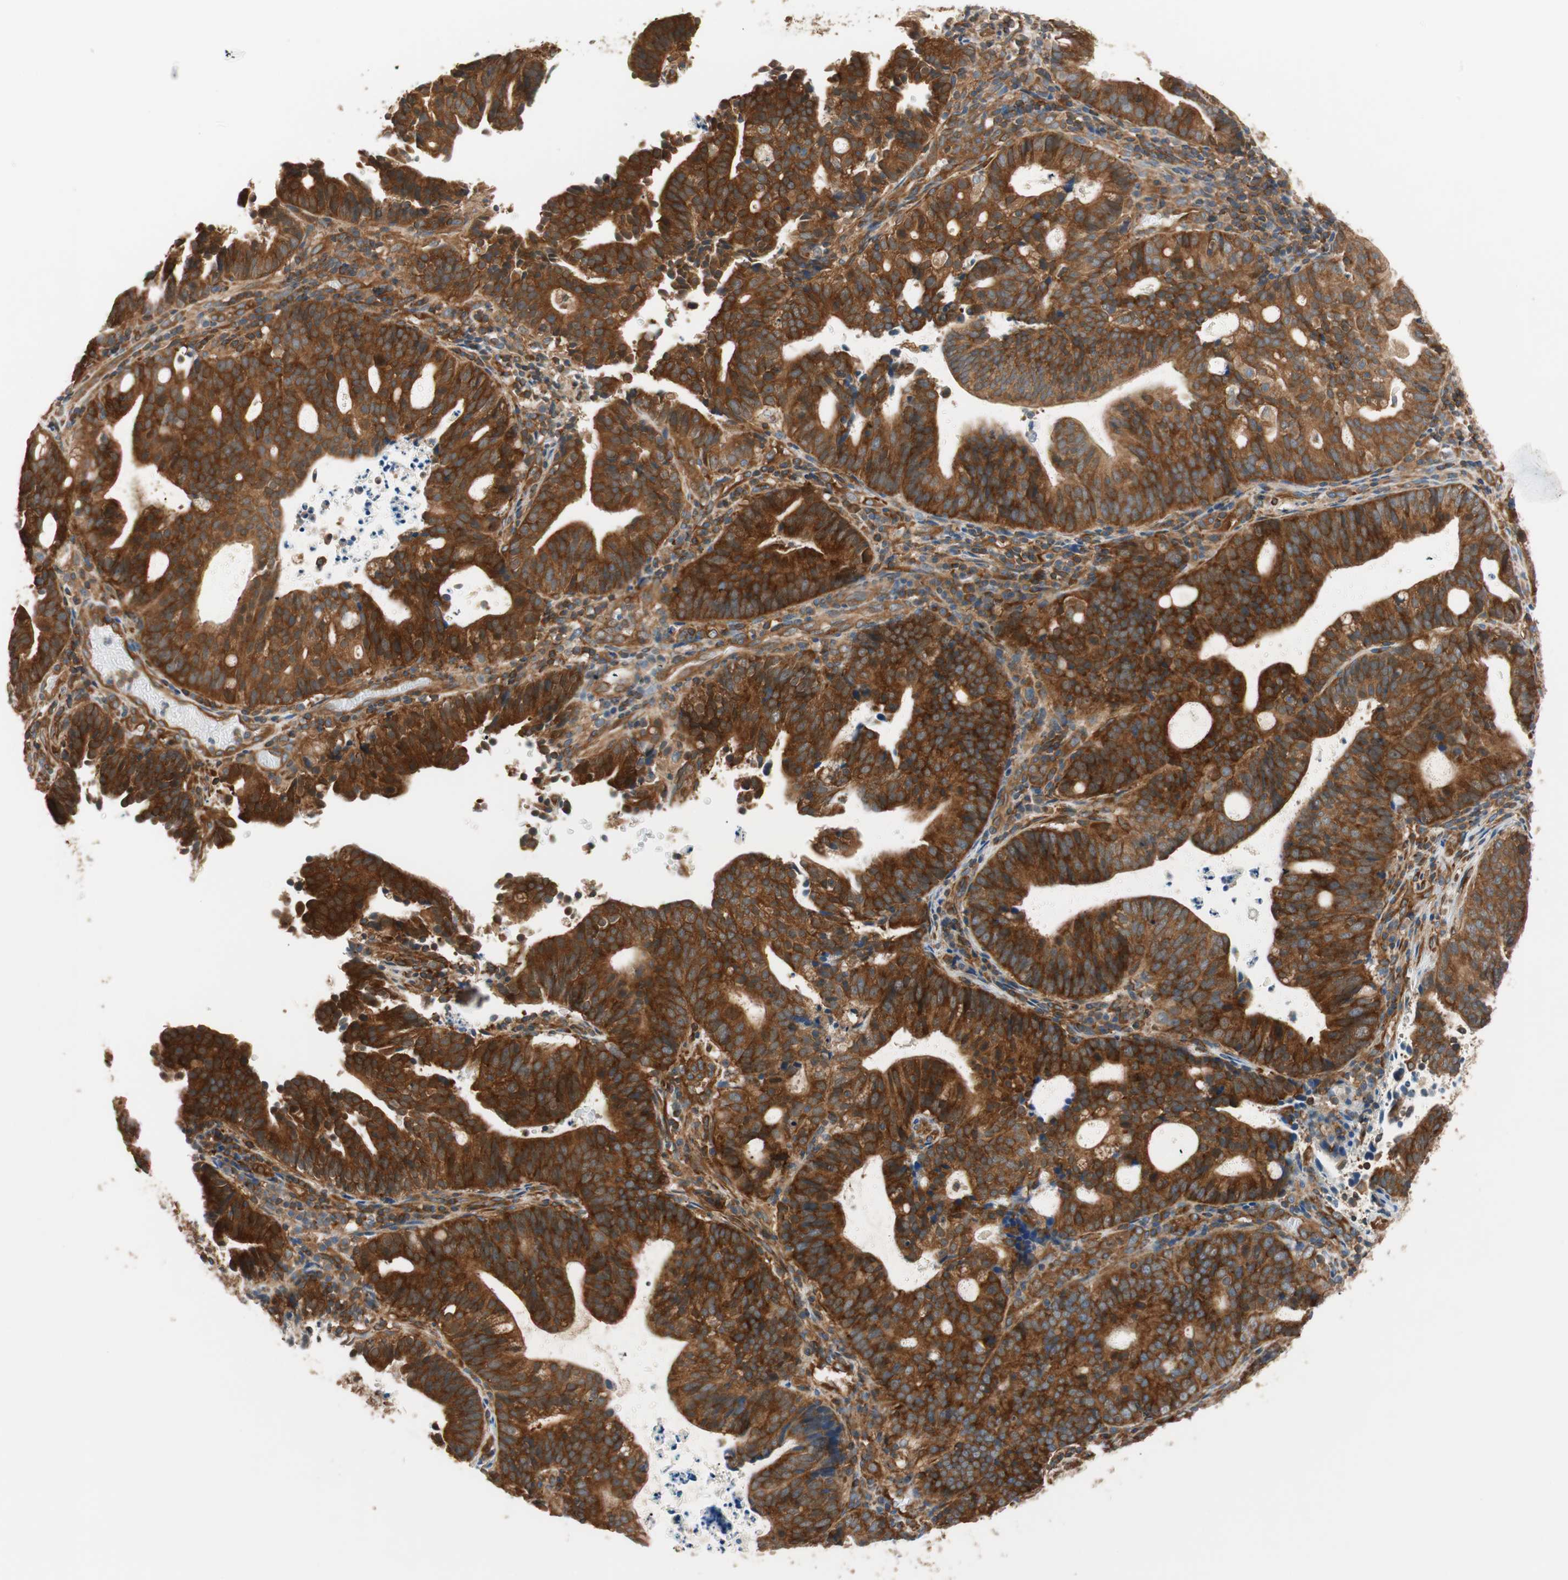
{"staining": {"intensity": "strong", "quantity": ">75%", "location": "cytoplasmic/membranous"}, "tissue": "endometrial cancer", "cell_type": "Tumor cells", "image_type": "cancer", "snomed": [{"axis": "morphology", "description": "Adenocarcinoma, NOS"}, {"axis": "topography", "description": "Uterus"}], "caption": "Endometrial cancer (adenocarcinoma) was stained to show a protein in brown. There is high levels of strong cytoplasmic/membranous positivity in approximately >75% of tumor cells.", "gene": "WASL", "patient": {"sex": "female", "age": 83}}